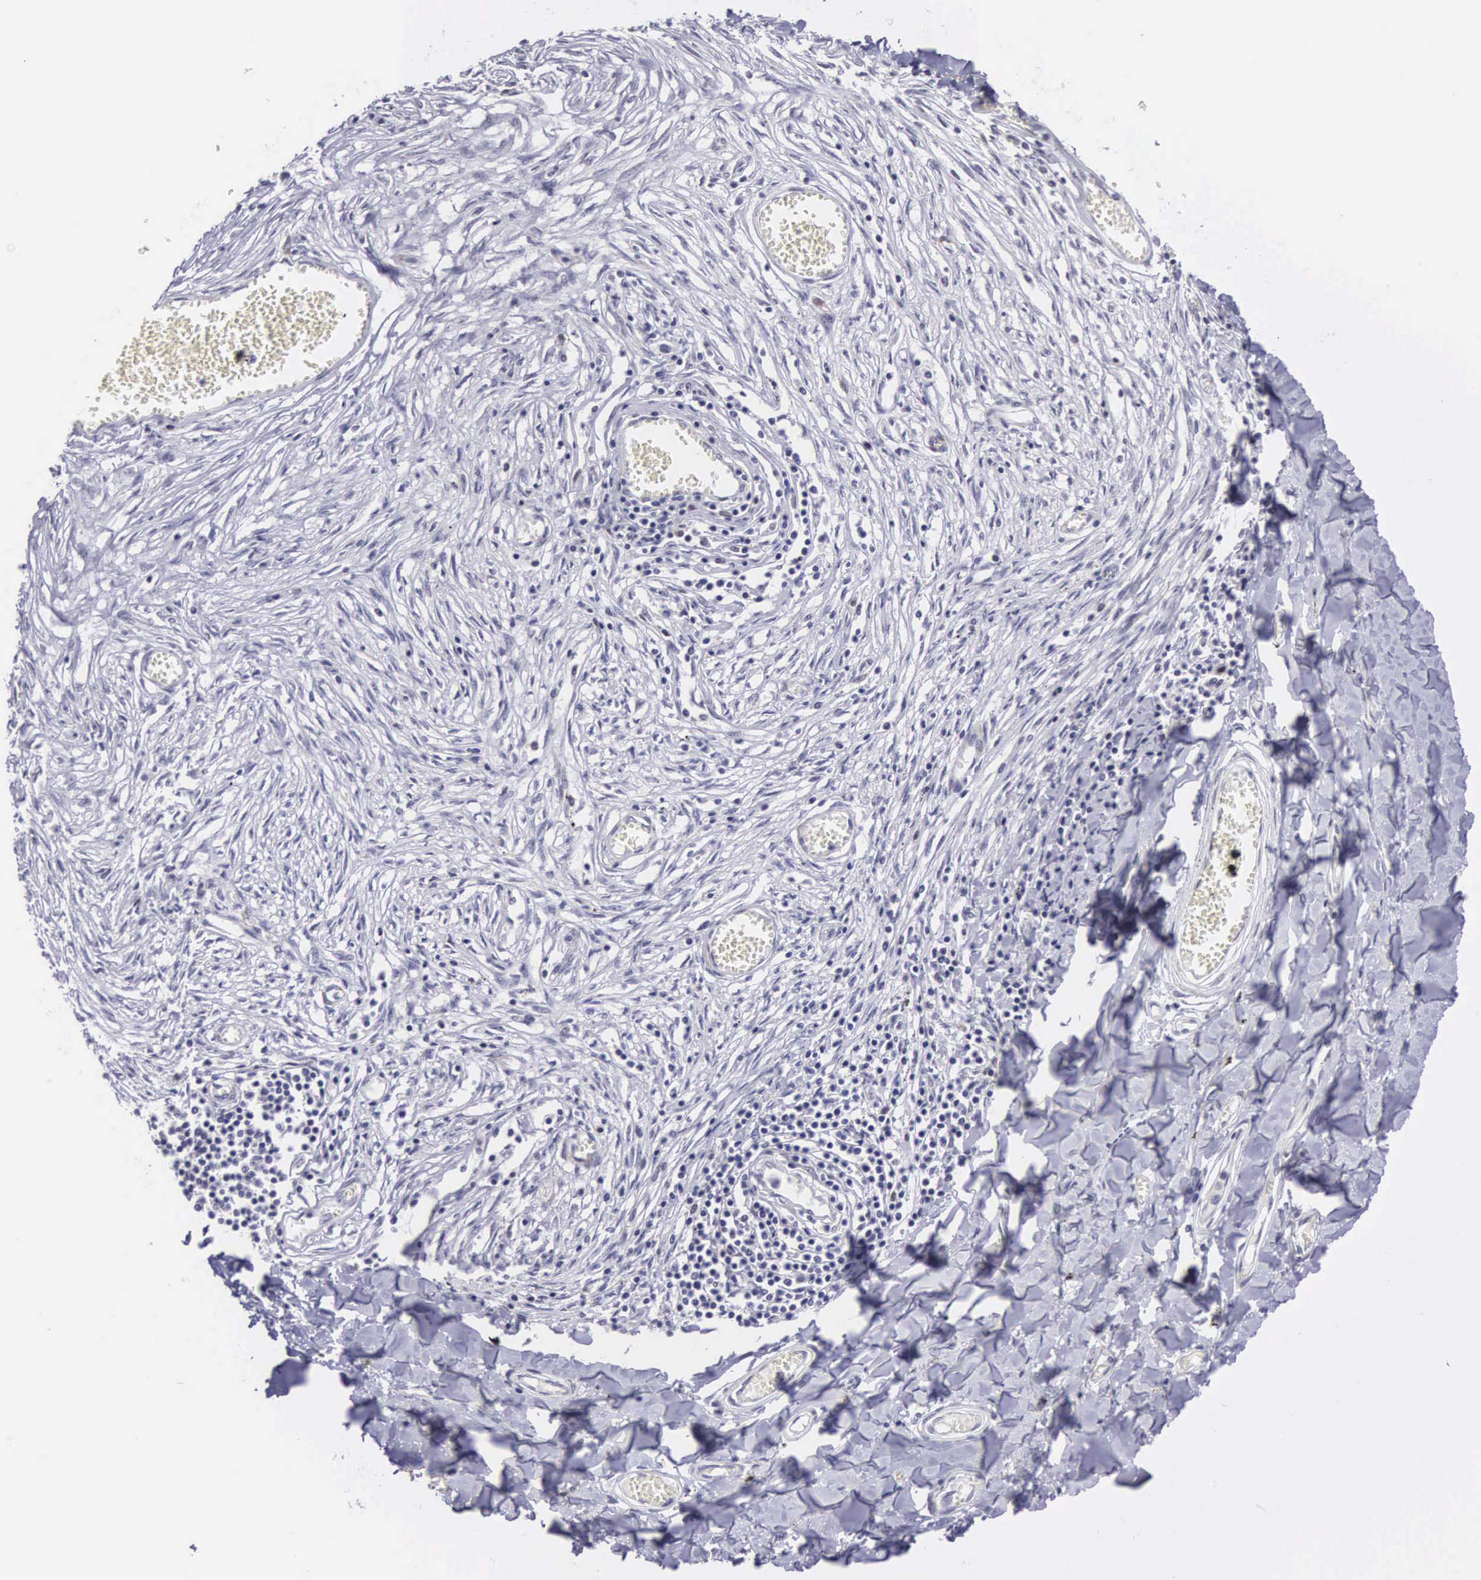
{"staining": {"intensity": "negative", "quantity": "none", "location": "none"}, "tissue": "adipose tissue", "cell_type": "Adipocytes", "image_type": "normal", "snomed": [{"axis": "morphology", "description": "Normal tissue, NOS"}, {"axis": "morphology", "description": "Sarcoma, NOS"}, {"axis": "topography", "description": "Skin"}, {"axis": "topography", "description": "Soft tissue"}], "caption": "High power microscopy micrograph of an immunohistochemistry photomicrograph of normal adipose tissue, revealing no significant expression in adipocytes. (DAB (3,3'-diaminobenzidine) immunohistochemistry with hematoxylin counter stain).", "gene": "ETV6", "patient": {"sex": "female", "age": 51}}